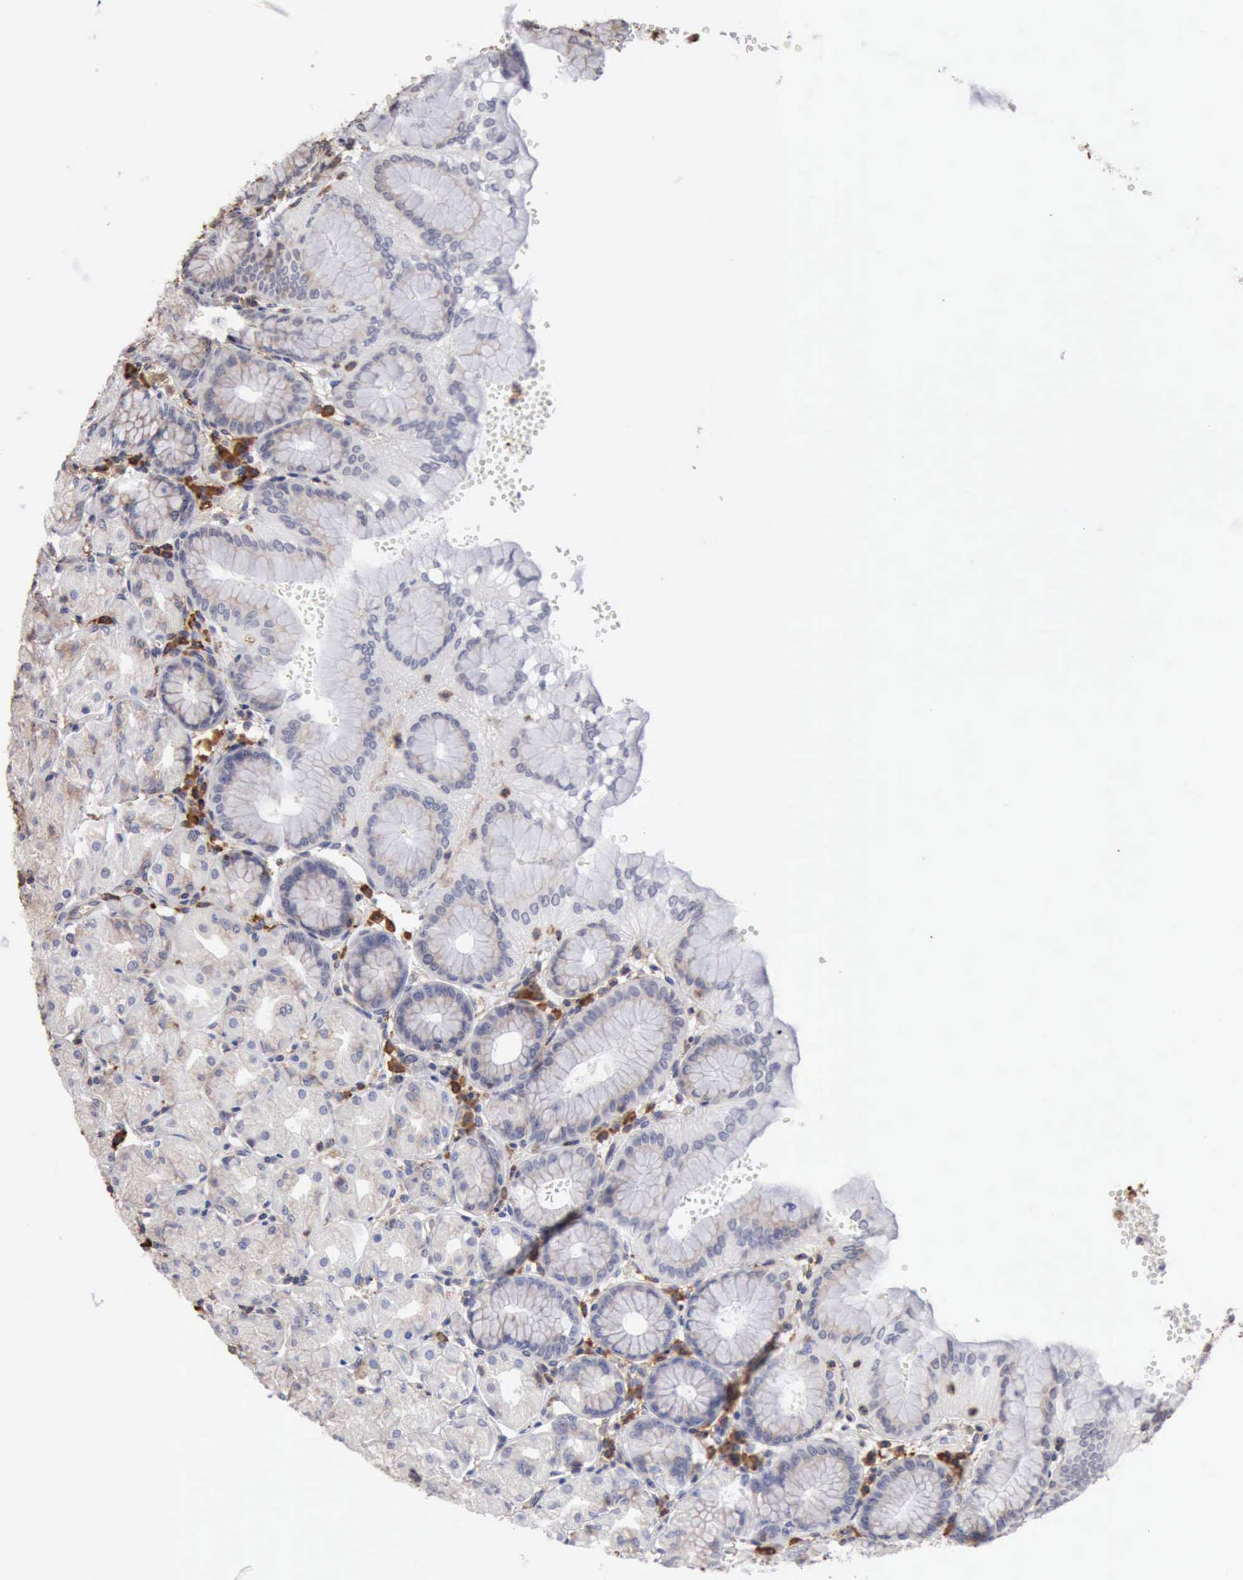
{"staining": {"intensity": "negative", "quantity": "none", "location": "none"}, "tissue": "stomach", "cell_type": "Glandular cells", "image_type": "normal", "snomed": [{"axis": "morphology", "description": "Normal tissue, NOS"}, {"axis": "topography", "description": "Stomach, upper"}, {"axis": "topography", "description": "Stomach"}], "caption": "Histopathology image shows no protein expression in glandular cells of benign stomach. The staining is performed using DAB brown chromogen with nuclei counter-stained in using hematoxylin.", "gene": "GPR101", "patient": {"sex": "male", "age": 76}}